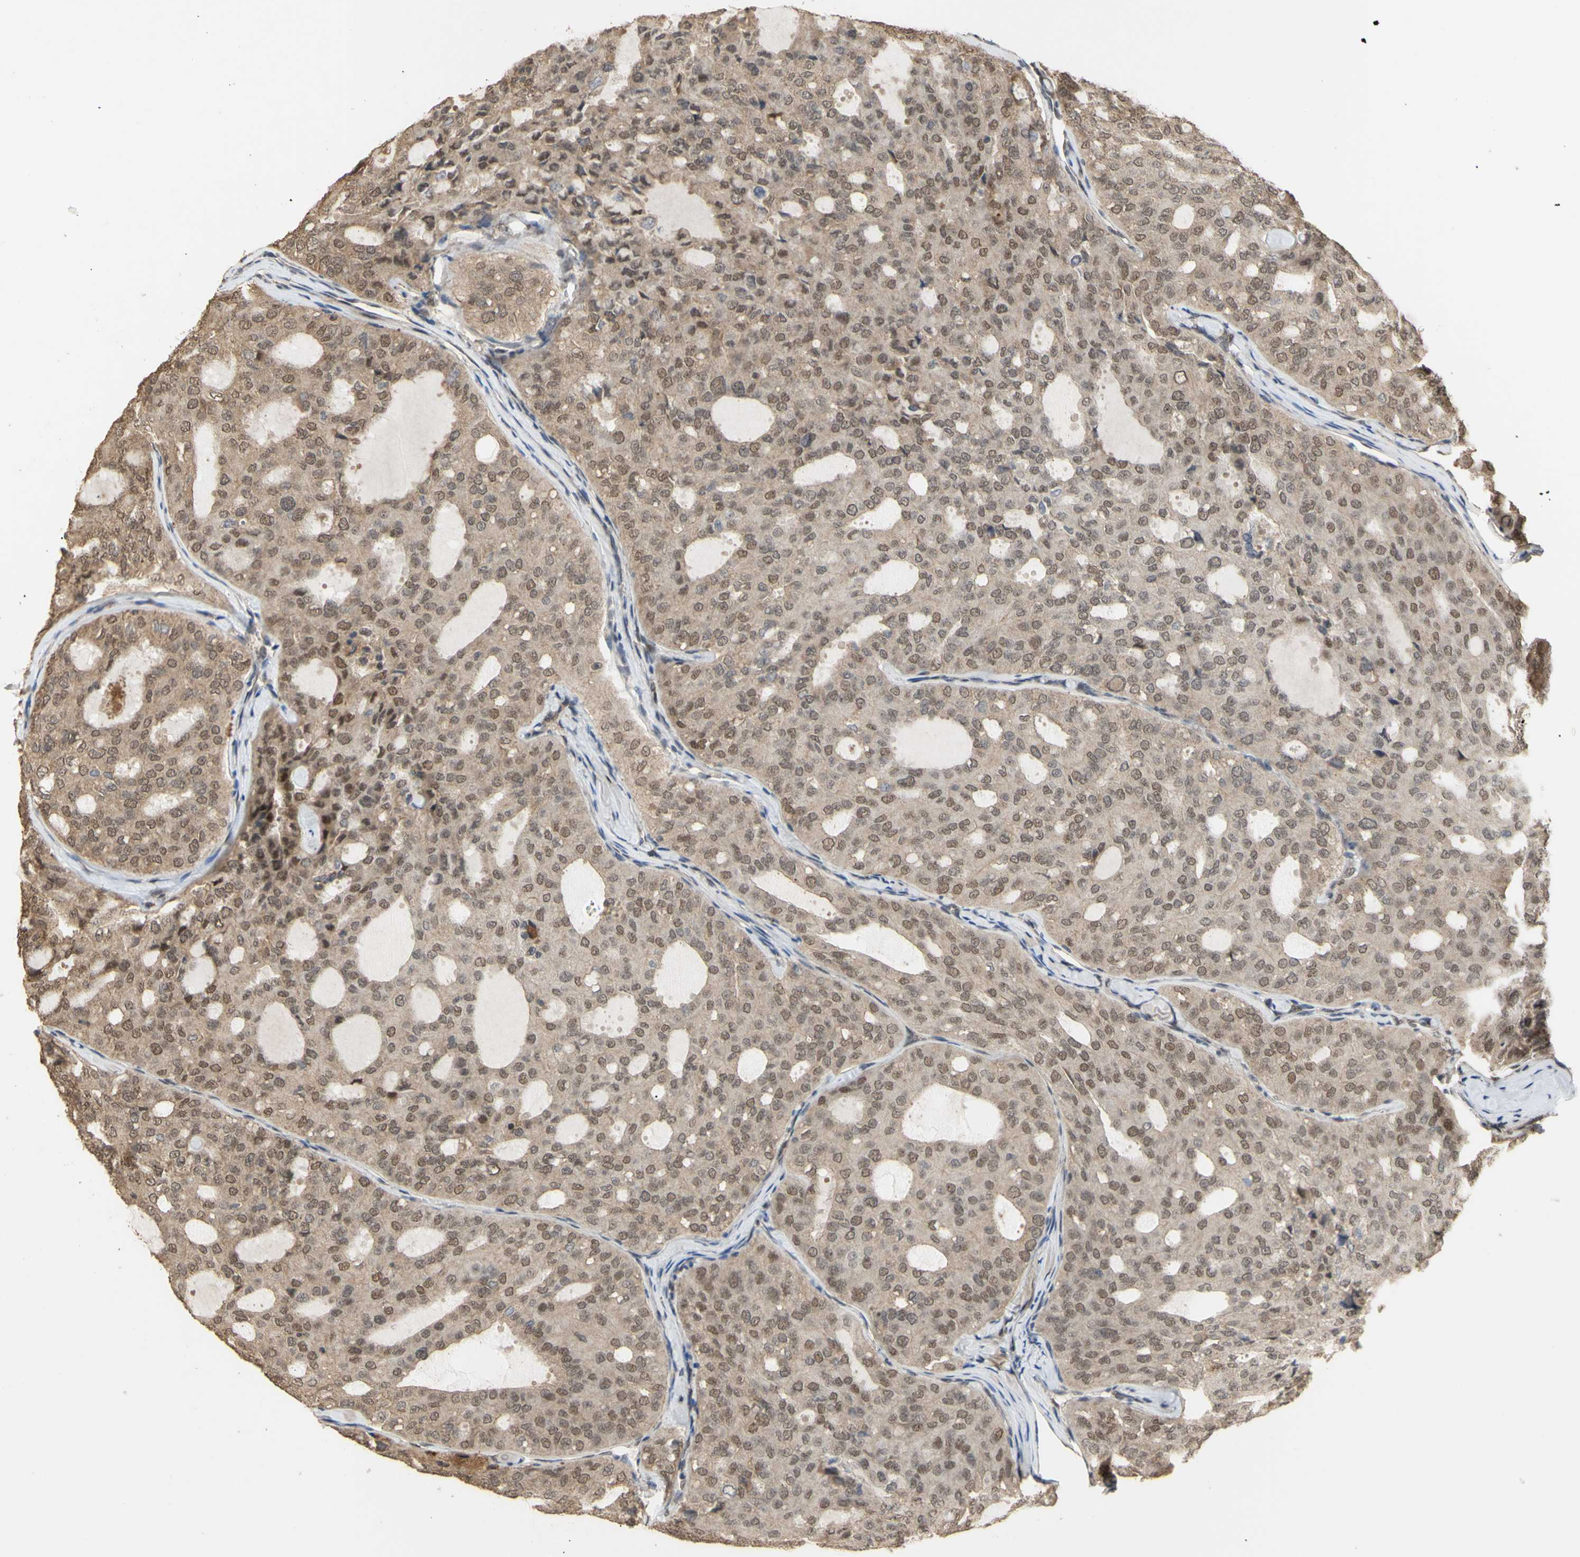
{"staining": {"intensity": "weak", "quantity": ">75%", "location": "cytoplasmic/membranous,nuclear"}, "tissue": "thyroid cancer", "cell_type": "Tumor cells", "image_type": "cancer", "snomed": [{"axis": "morphology", "description": "Follicular adenoma carcinoma, NOS"}, {"axis": "topography", "description": "Thyroid gland"}], "caption": "The photomicrograph demonstrates a brown stain indicating the presence of a protein in the cytoplasmic/membranous and nuclear of tumor cells in follicular adenoma carcinoma (thyroid).", "gene": "GTF2E2", "patient": {"sex": "male", "age": 75}}